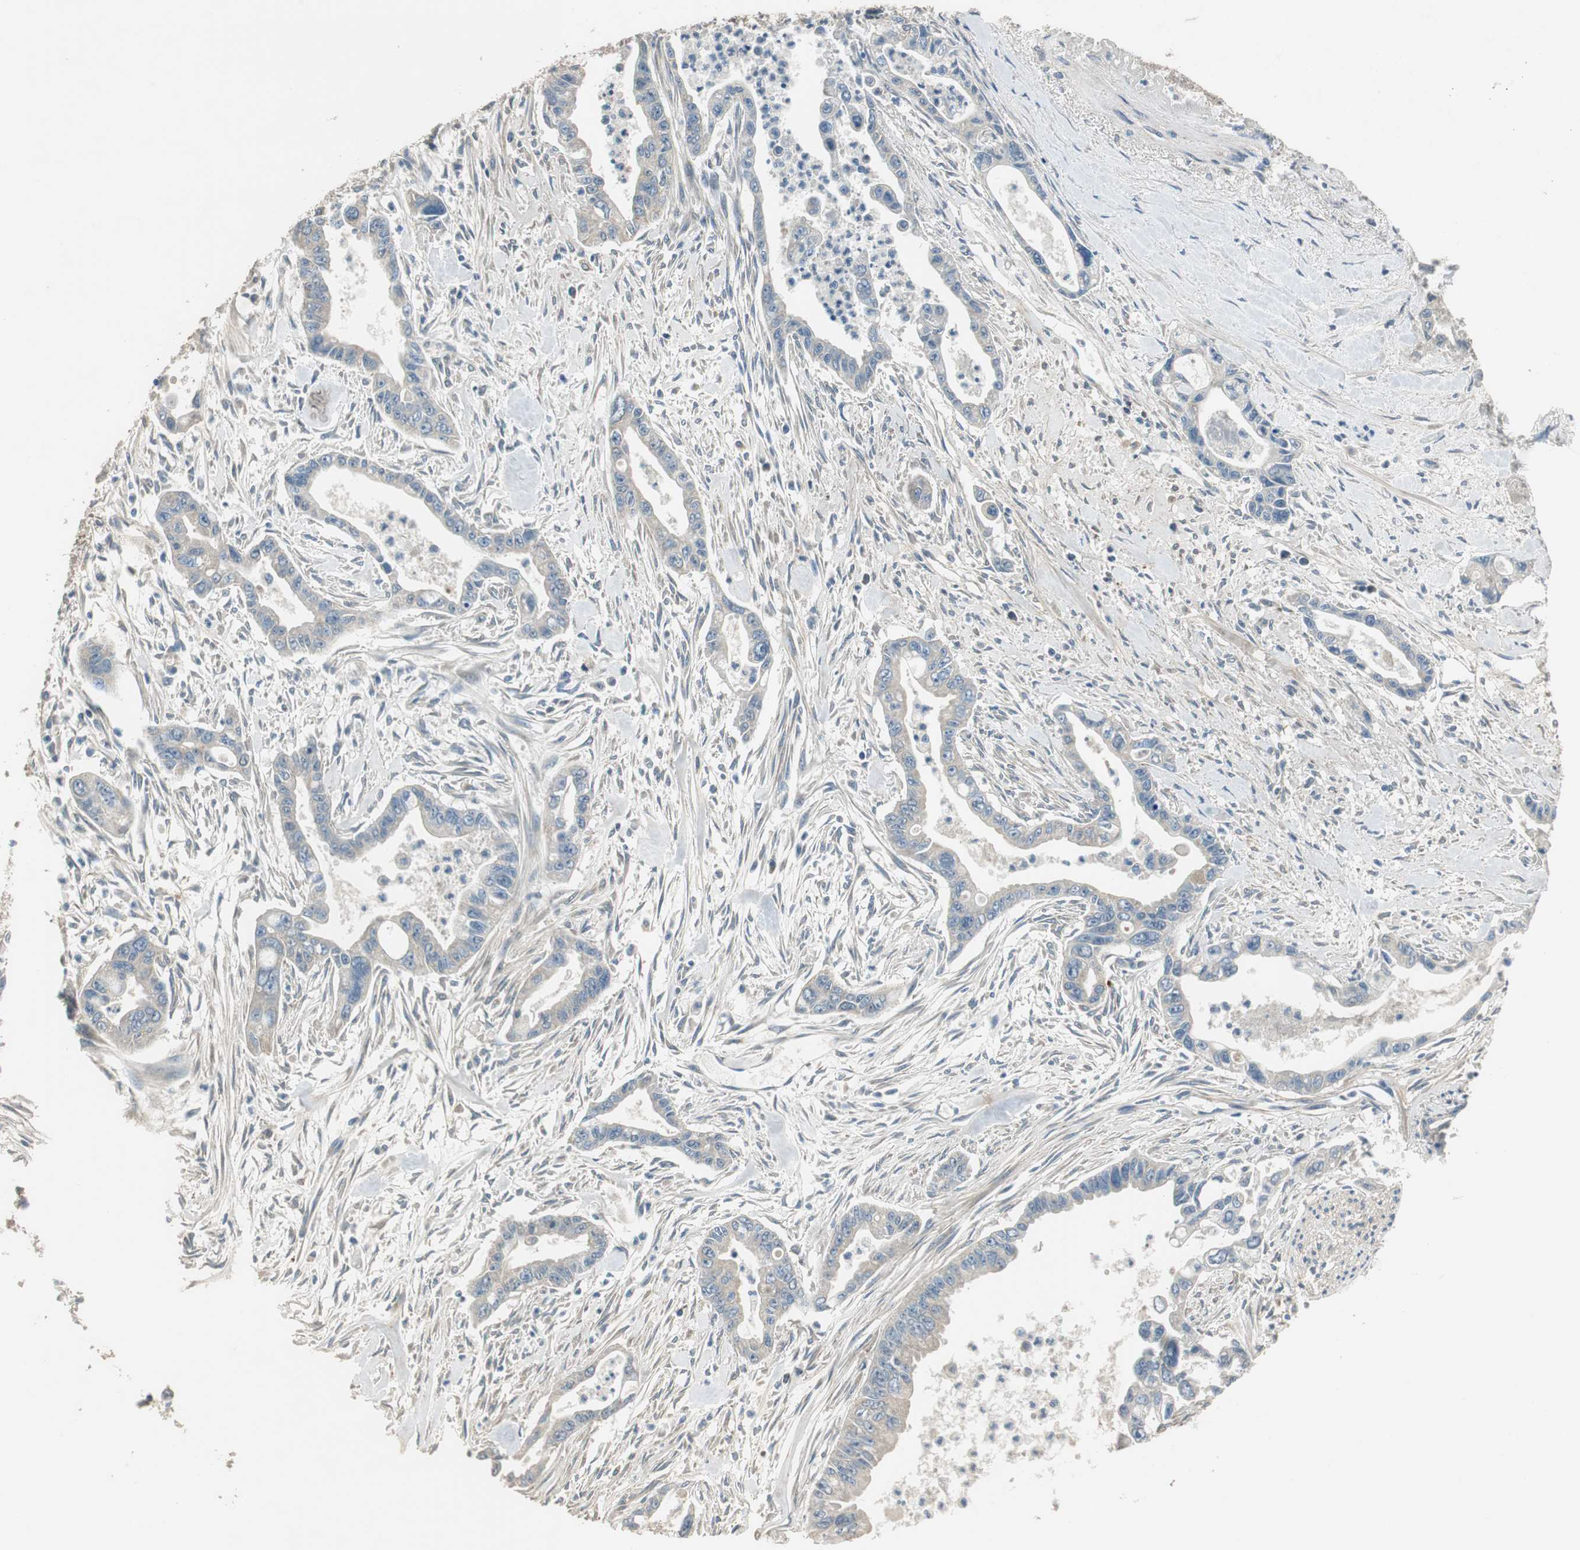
{"staining": {"intensity": "weak", "quantity": "<25%", "location": "cytoplasmic/membranous"}, "tissue": "pancreatic cancer", "cell_type": "Tumor cells", "image_type": "cancer", "snomed": [{"axis": "morphology", "description": "Adenocarcinoma, NOS"}, {"axis": "topography", "description": "Pancreas"}], "caption": "Histopathology image shows no protein staining in tumor cells of adenocarcinoma (pancreatic) tissue.", "gene": "MSTO1", "patient": {"sex": "male", "age": 70}}